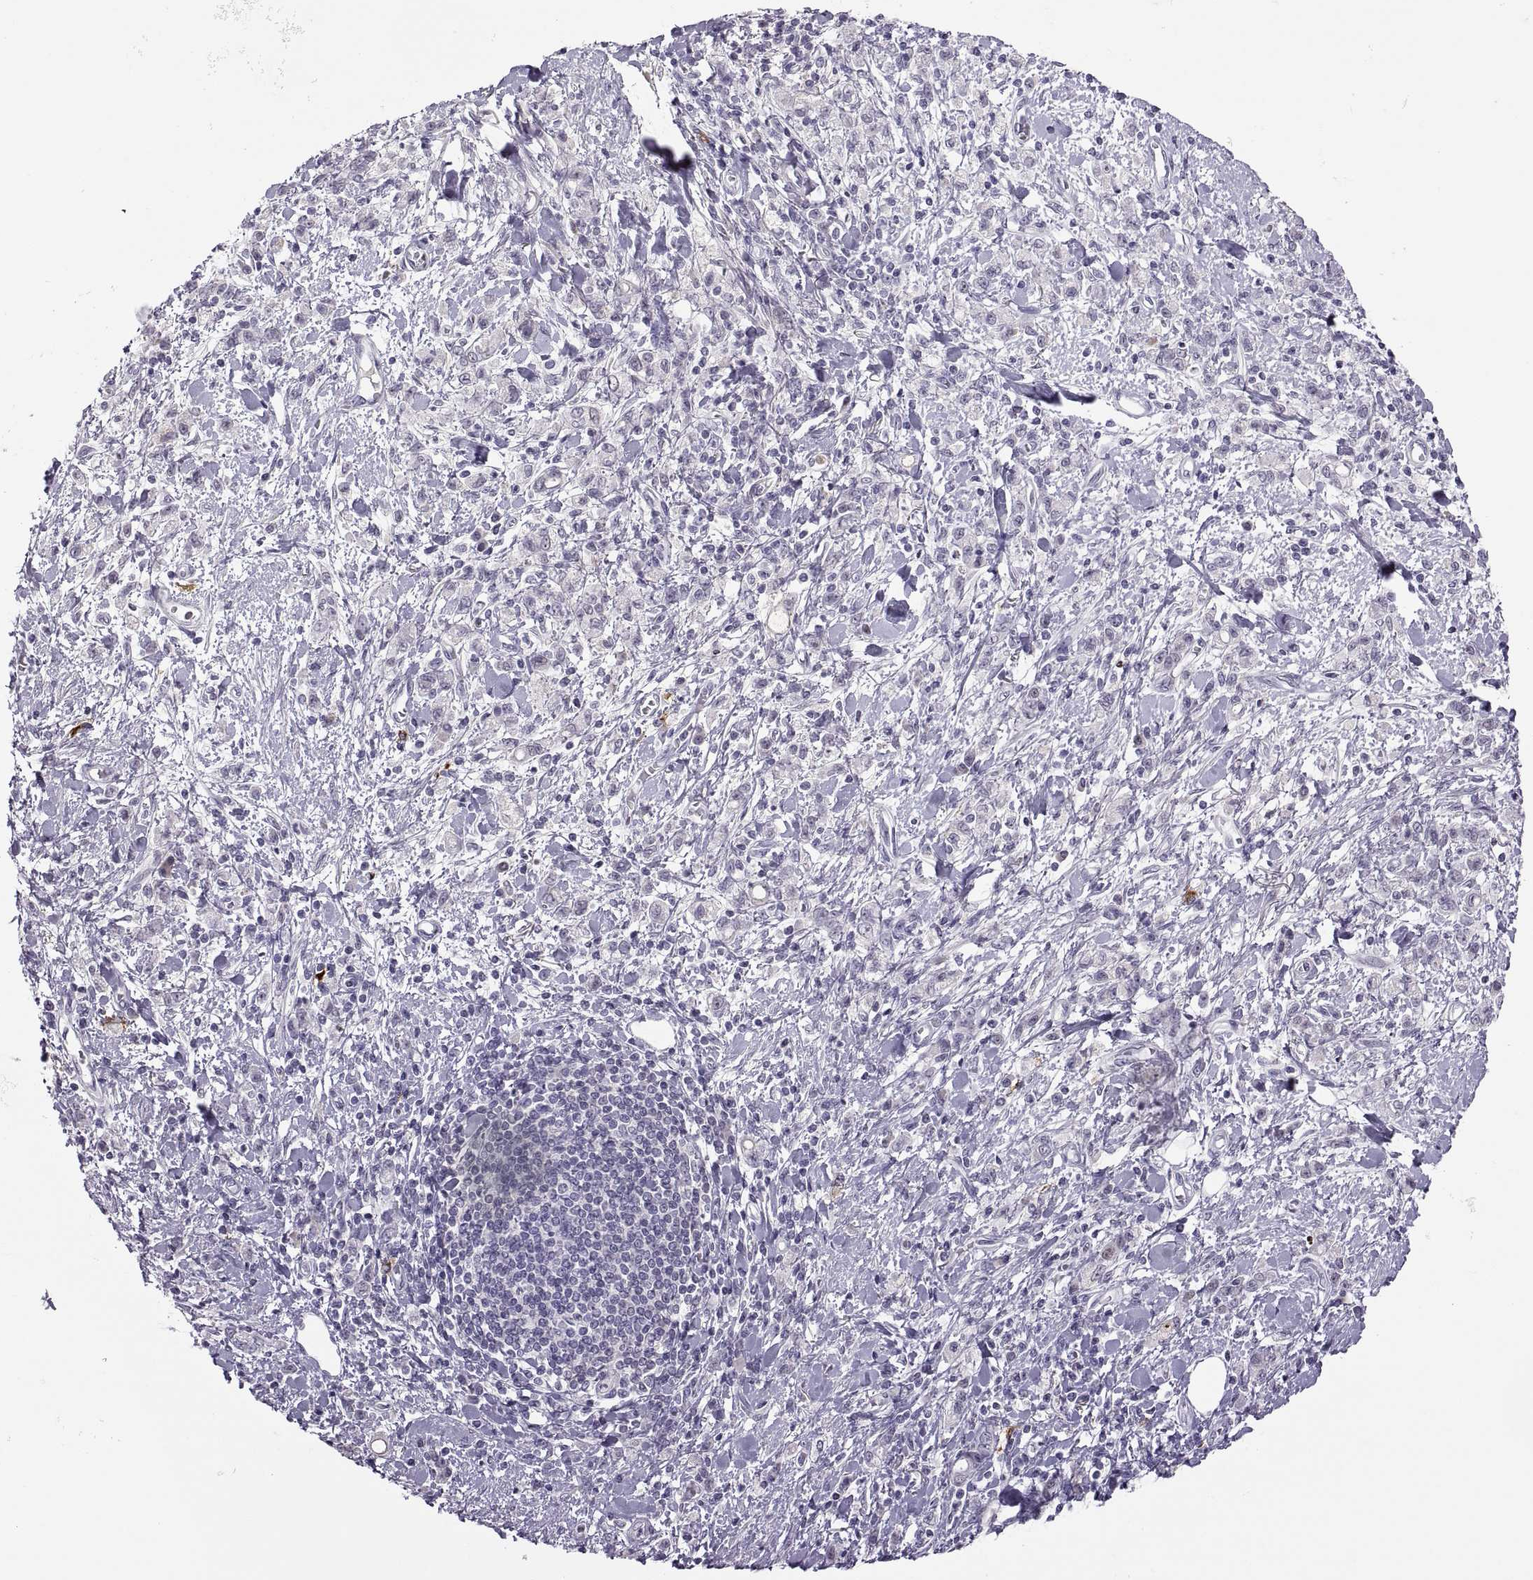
{"staining": {"intensity": "negative", "quantity": "none", "location": "none"}, "tissue": "stomach cancer", "cell_type": "Tumor cells", "image_type": "cancer", "snomed": [{"axis": "morphology", "description": "Adenocarcinoma, NOS"}, {"axis": "topography", "description": "Stomach"}], "caption": "Immunohistochemistry (IHC) micrograph of human stomach cancer (adenocarcinoma) stained for a protein (brown), which demonstrates no positivity in tumor cells.", "gene": "CHCT1", "patient": {"sex": "male", "age": 77}}